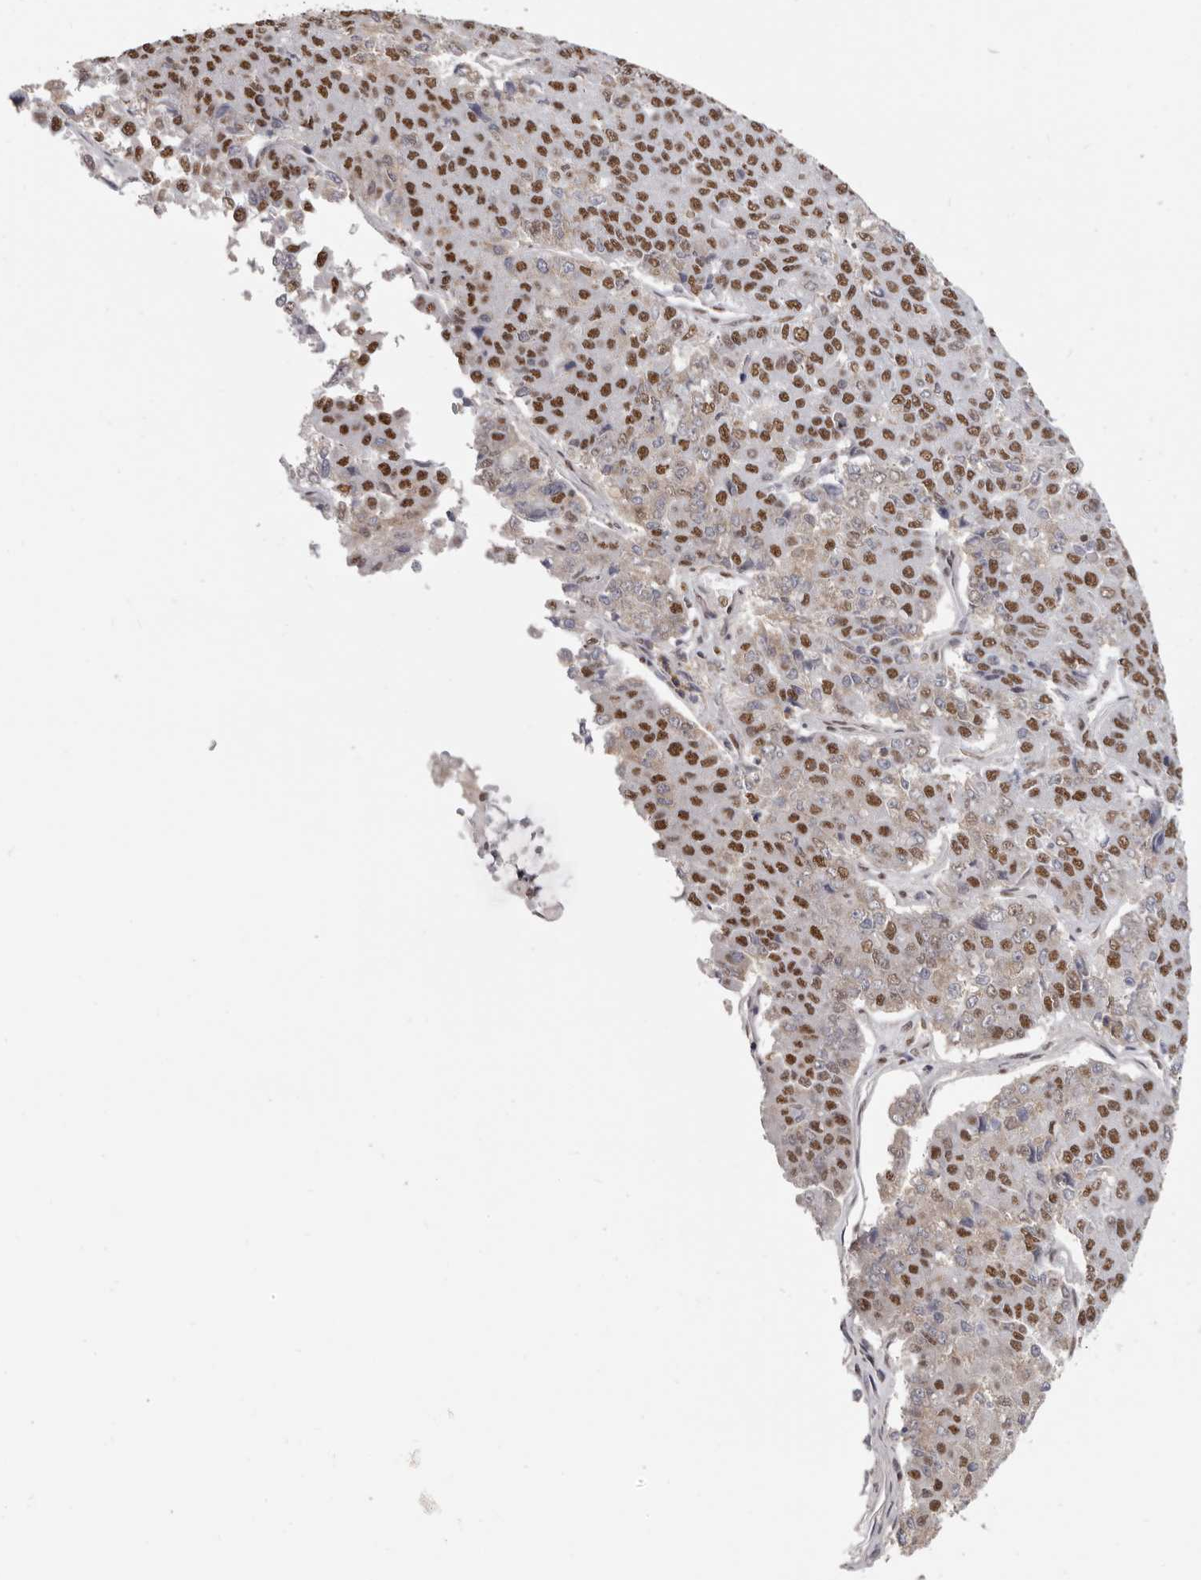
{"staining": {"intensity": "moderate", "quantity": ">75%", "location": "nuclear"}, "tissue": "pancreatic cancer", "cell_type": "Tumor cells", "image_type": "cancer", "snomed": [{"axis": "morphology", "description": "Adenocarcinoma, NOS"}, {"axis": "topography", "description": "Pancreas"}], "caption": "Protein staining of pancreatic cancer tissue displays moderate nuclear positivity in approximately >75% of tumor cells. Nuclei are stained in blue.", "gene": "SCAF4", "patient": {"sex": "male", "age": 50}}